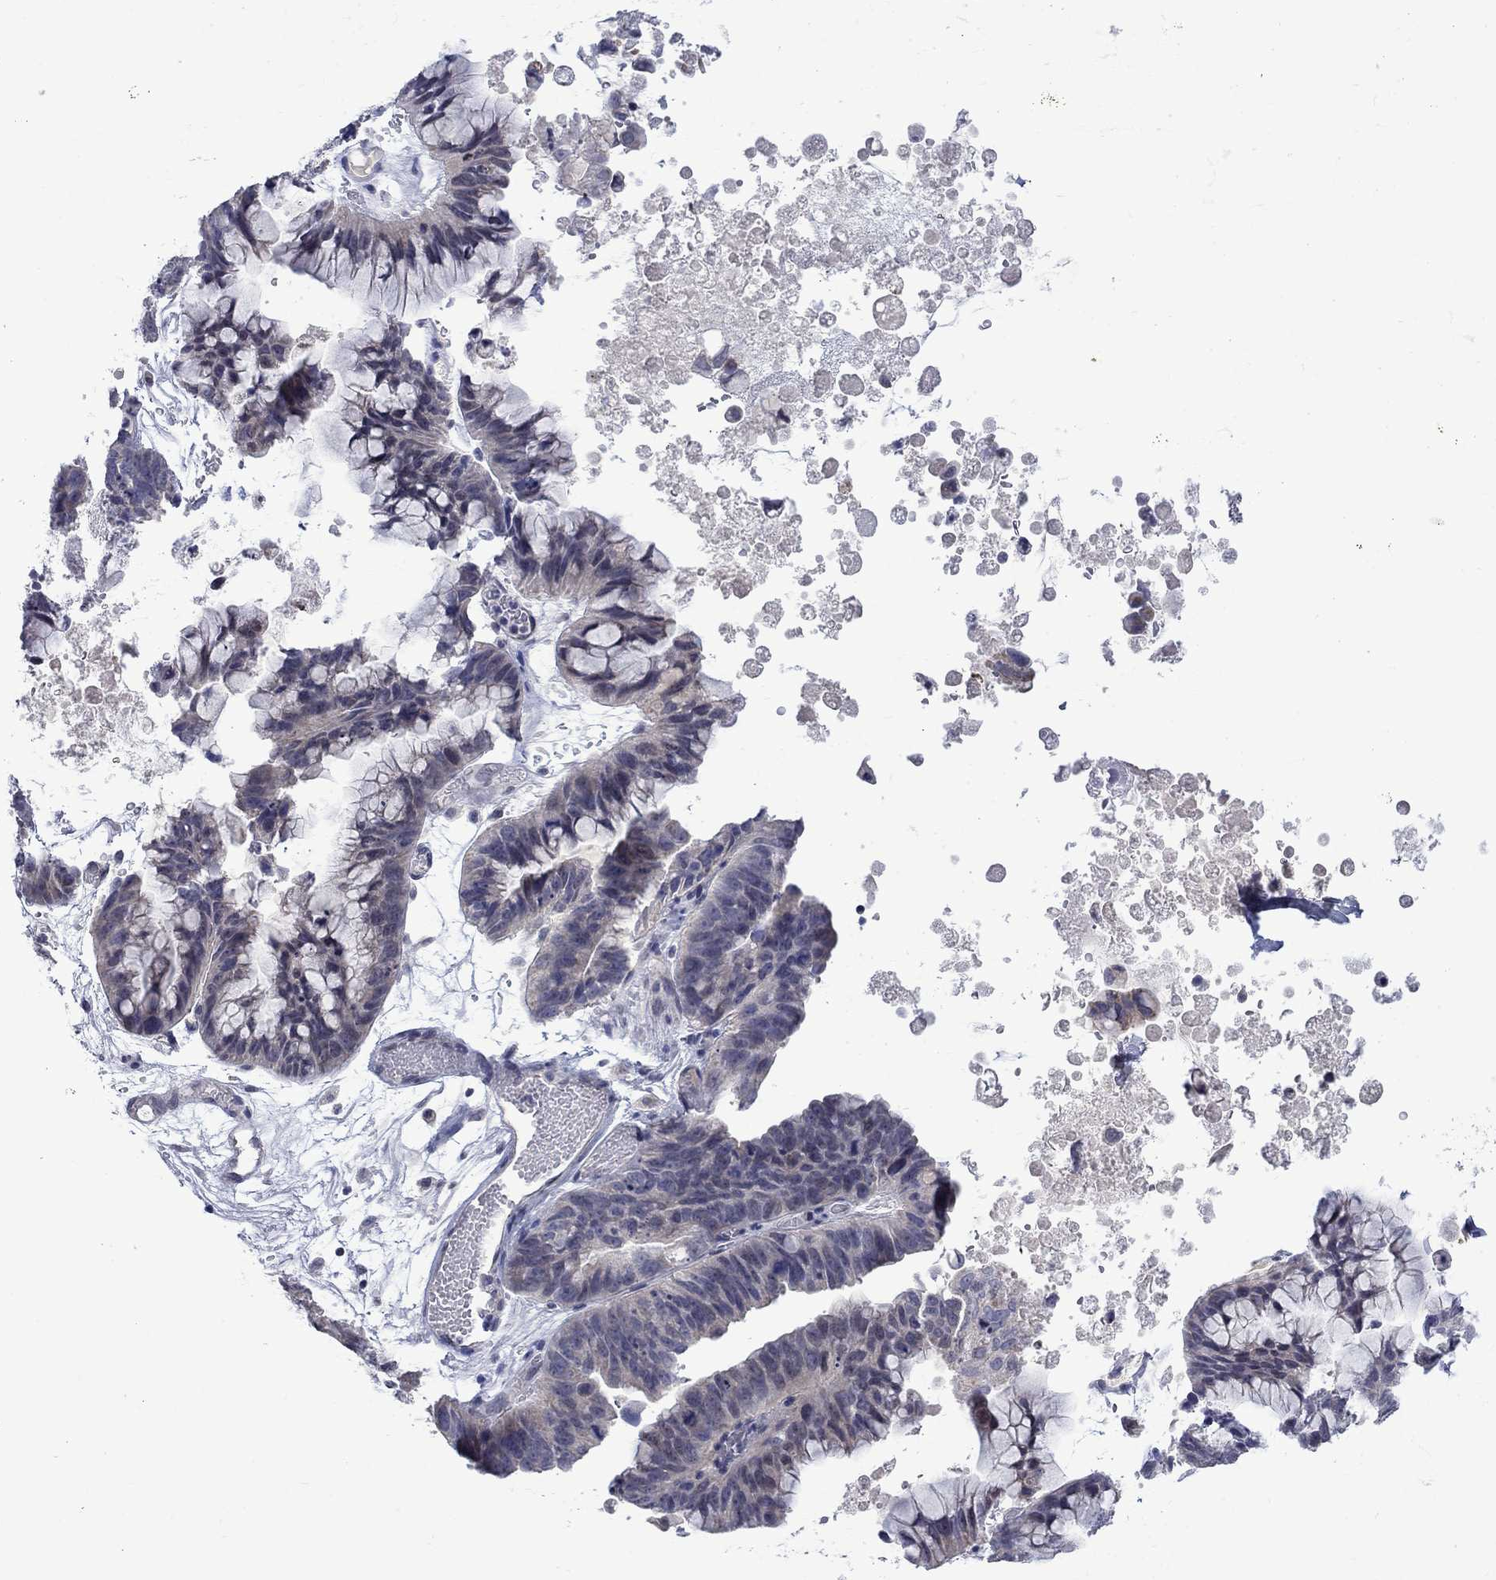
{"staining": {"intensity": "negative", "quantity": "none", "location": "none"}, "tissue": "ovarian cancer", "cell_type": "Tumor cells", "image_type": "cancer", "snomed": [{"axis": "morphology", "description": "Cystadenocarcinoma, mucinous, NOS"}, {"axis": "topography", "description": "Ovary"}], "caption": "A micrograph of ovarian cancer stained for a protein shows no brown staining in tumor cells.", "gene": "KCNJ16", "patient": {"sex": "female", "age": 76}}